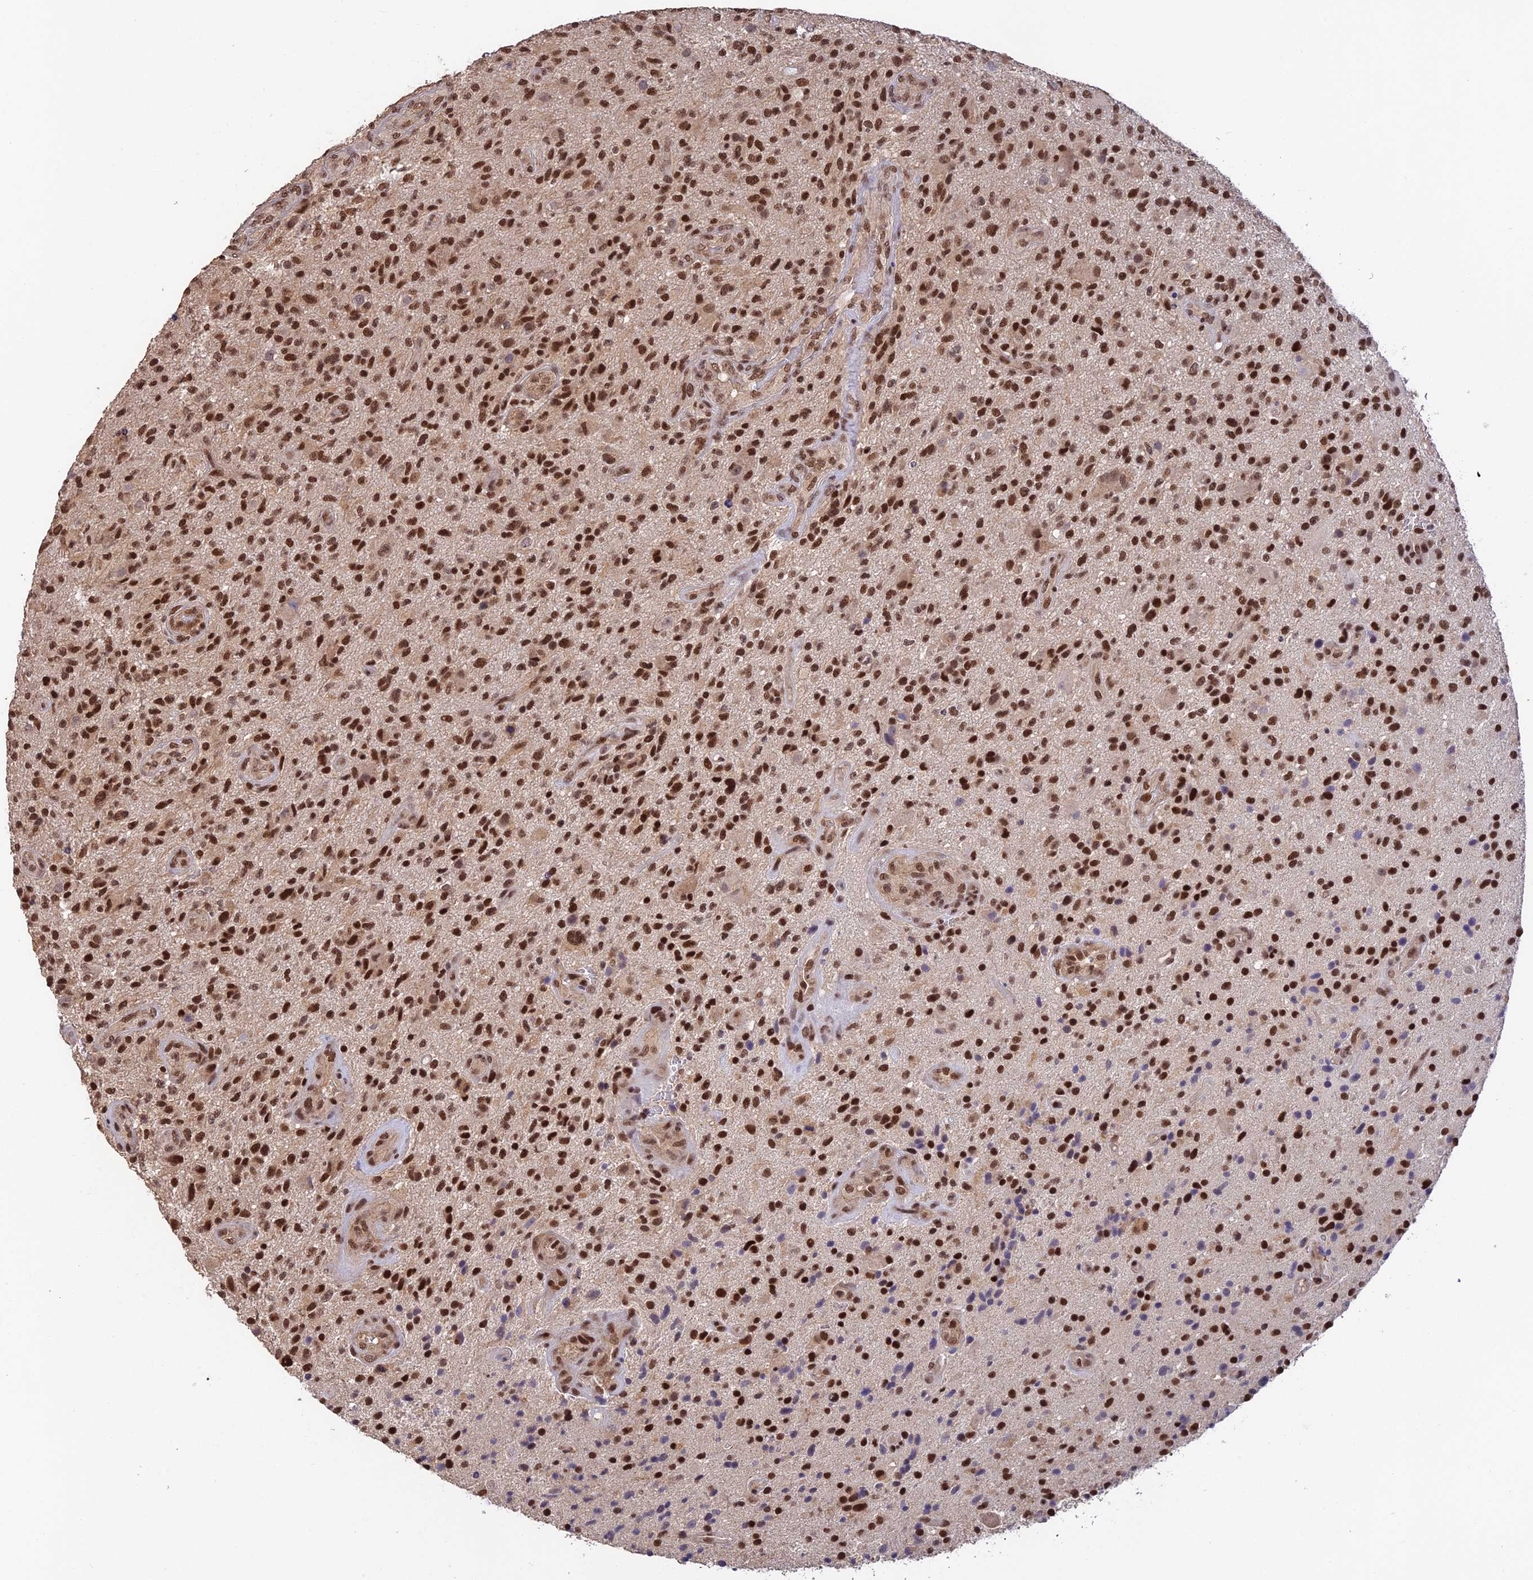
{"staining": {"intensity": "strong", "quantity": ">75%", "location": "nuclear"}, "tissue": "glioma", "cell_type": "Tumor cells", "image_type": "cancer", "snomed": [{"axis": "morphology", "description": "Glioma, malignant, High grade"}, {"axis": "topography", "description": "Brain"}], "caption": "This is a photomicrograph of IHC staining of glioma, which shows strong staining in the nuclear of tumor cells.", "gene": "THAP11", "patient": {"sex": "male", "age": 47}}